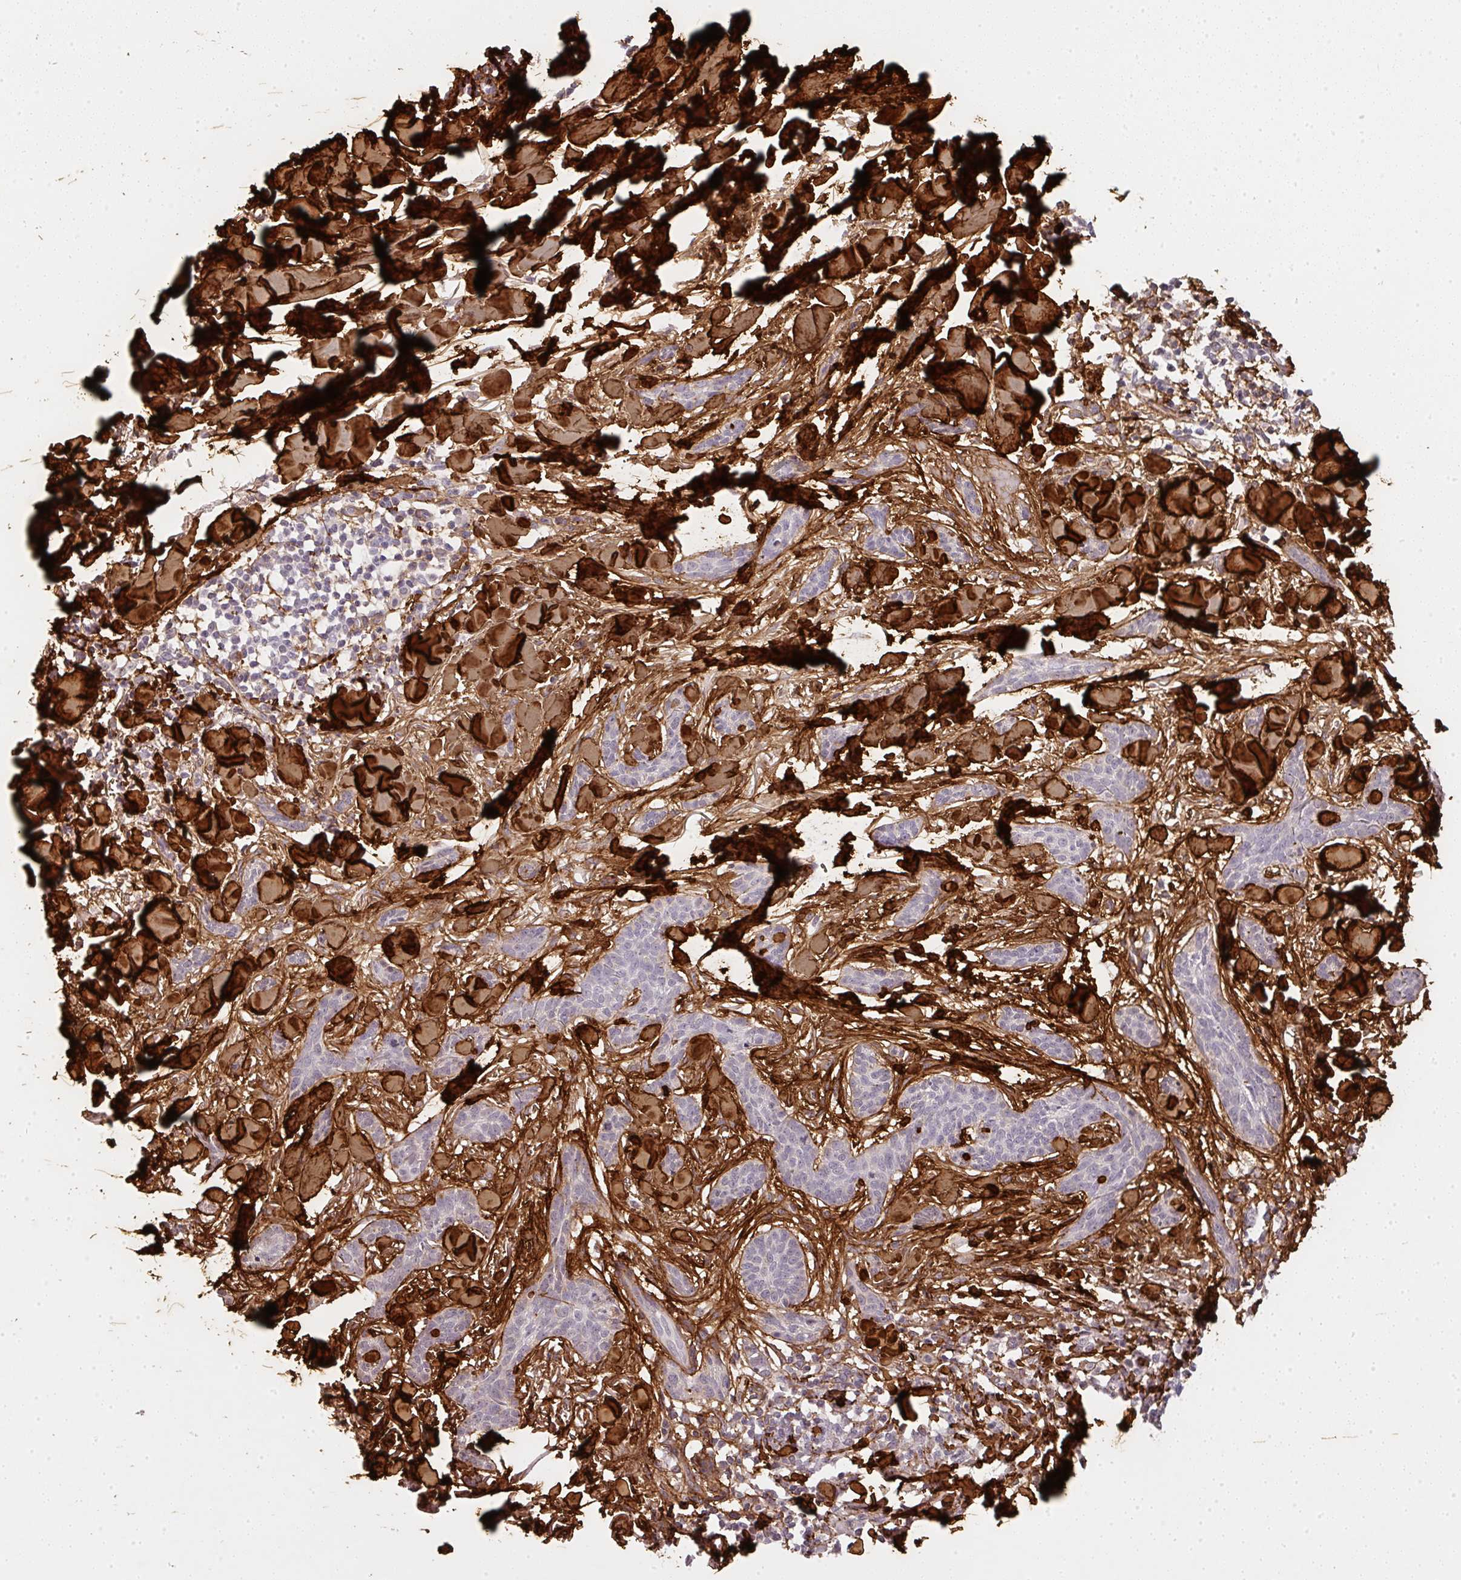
{"staining": {"intensity": "negative", "quantity": "none", "location": "none"}, "tissue": "skin cancer", "cell_type": "Tumor cells", "image_type": "cancer", "snomed": [{"axis": "morphology", "description": "Basal cell carcinoma"}, {"axis": "topography", "description": "Skin"}], "caption": "There is no significant staining in tumor cells of skin cancer (basal cell carcinoma).", "gene": "COL3A1", "patient": {"sex": "male", "age": 52}}